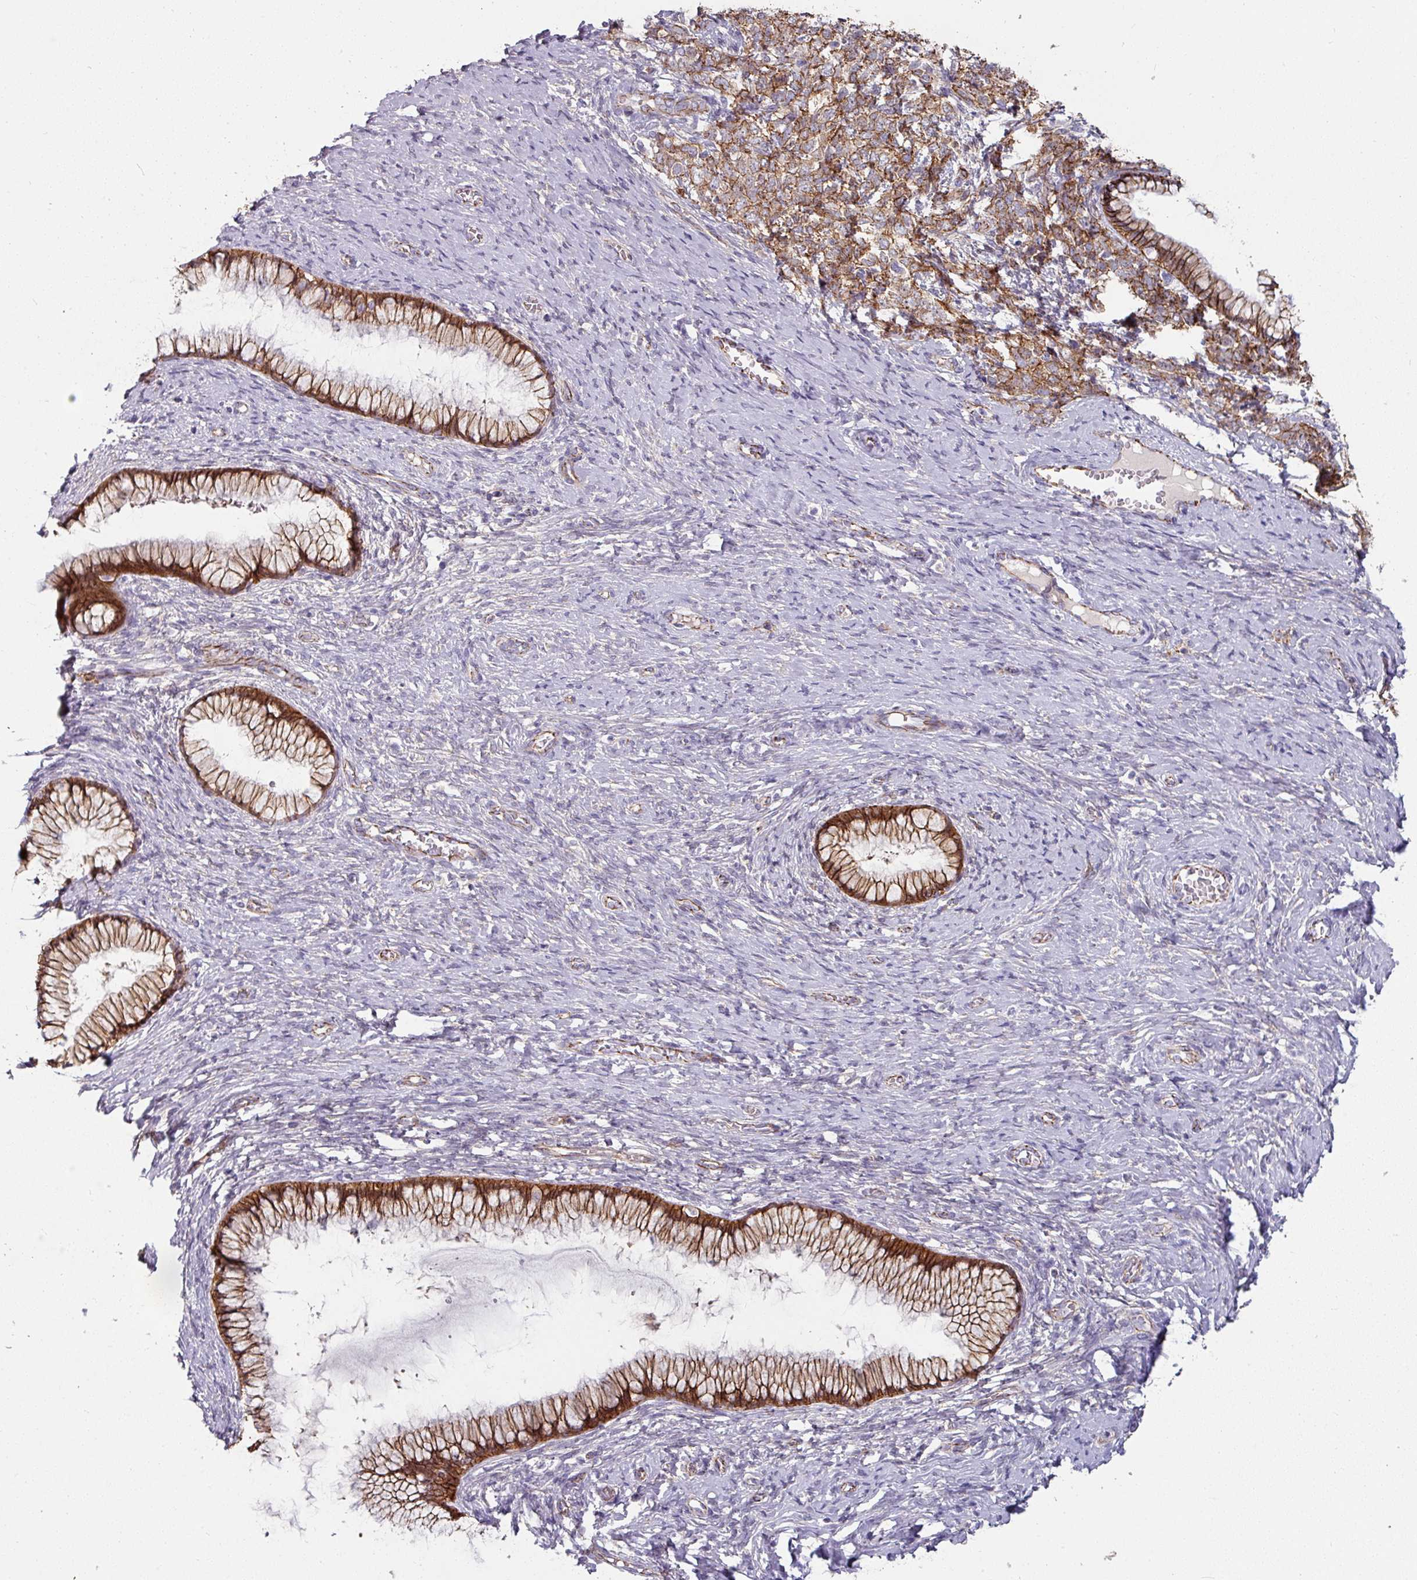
{"staining": {"intensity": "moderate", "quantity": ">75%", "location": "cytoplasmic/membranous"}, "tissue": "cervical cancer", "cell_type": "Tumor cells", "image_type": "cancer", "snomed": [{"axis": "morphology", "description": "Squamous cell carcinoma, NOS"}, {"axis": "topography", "description": "Cervix"}], "caption": "Cervical cancer (squamous cell carcinoma) tissue reveals moderate cytoplasmic/membranous positivity in about >75% of tumor cells, visualized by immunohistochemistry.", "gene": "JUP", "patient": {"sex": "female", "age": 63}}